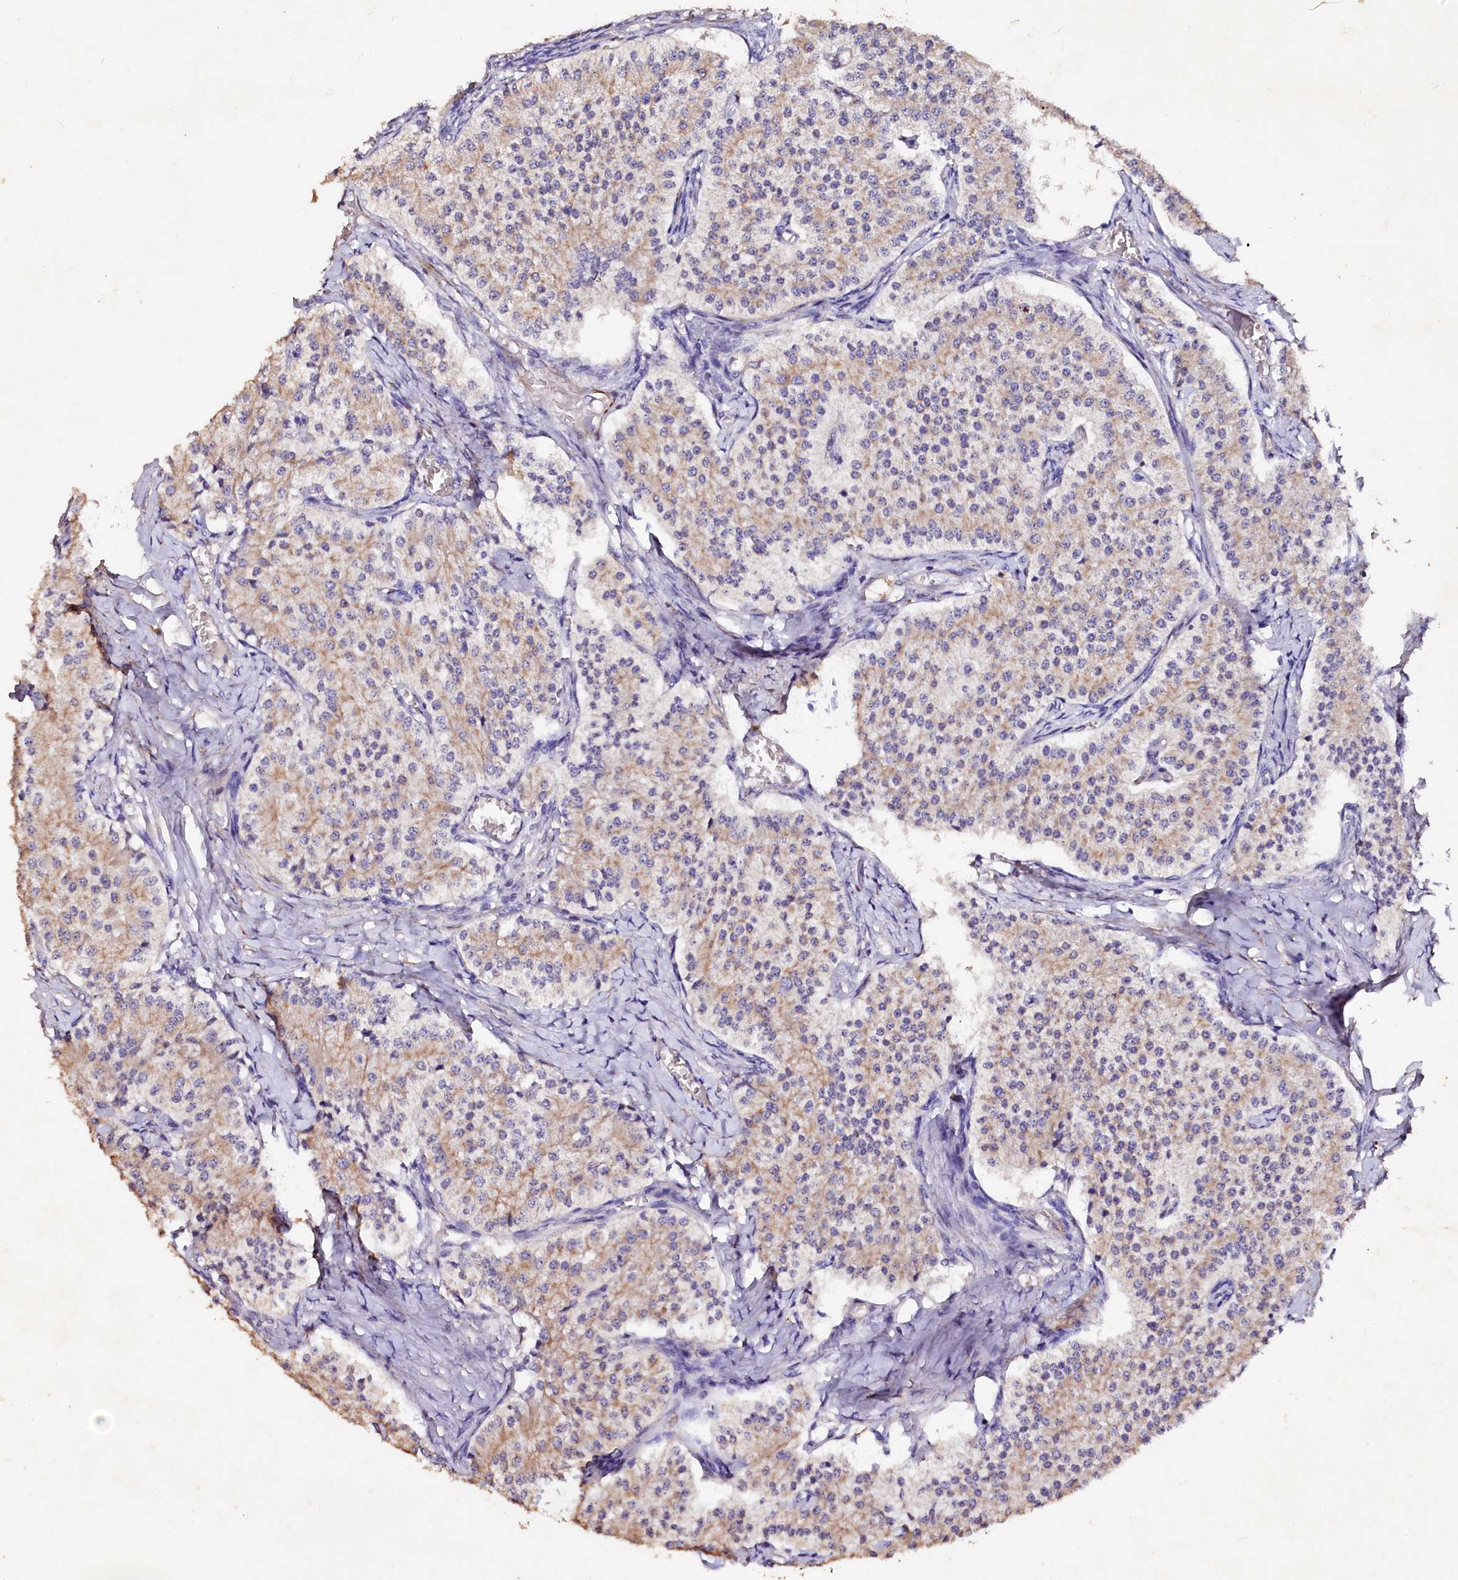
{"staining": {"intensity": "weak", "quantity": "25%-75%", "location": "cytoplasmic/membranous"}, "tissue": "carcinoid", "cell_type": "Tumor cells", "image_type": "cancer", "snomed": [{"axis": "morphology", "description": "Carcinoid, malignant, NOS"}, {"axis": "topography", "description": "Colon"}], "caption": "Immunohistochemistry (IHC) micrograph of neoplastic tissue: human malignant carcinoid stained using IHC exhibits low levels of weak protein expression localized specifically in the cytoplasmic/membranous of tumor cells, appearing as a cytoplasmic/membranous brown color.", "gene": "VPS36", "patient": {"sex": "female", "age": 52}}